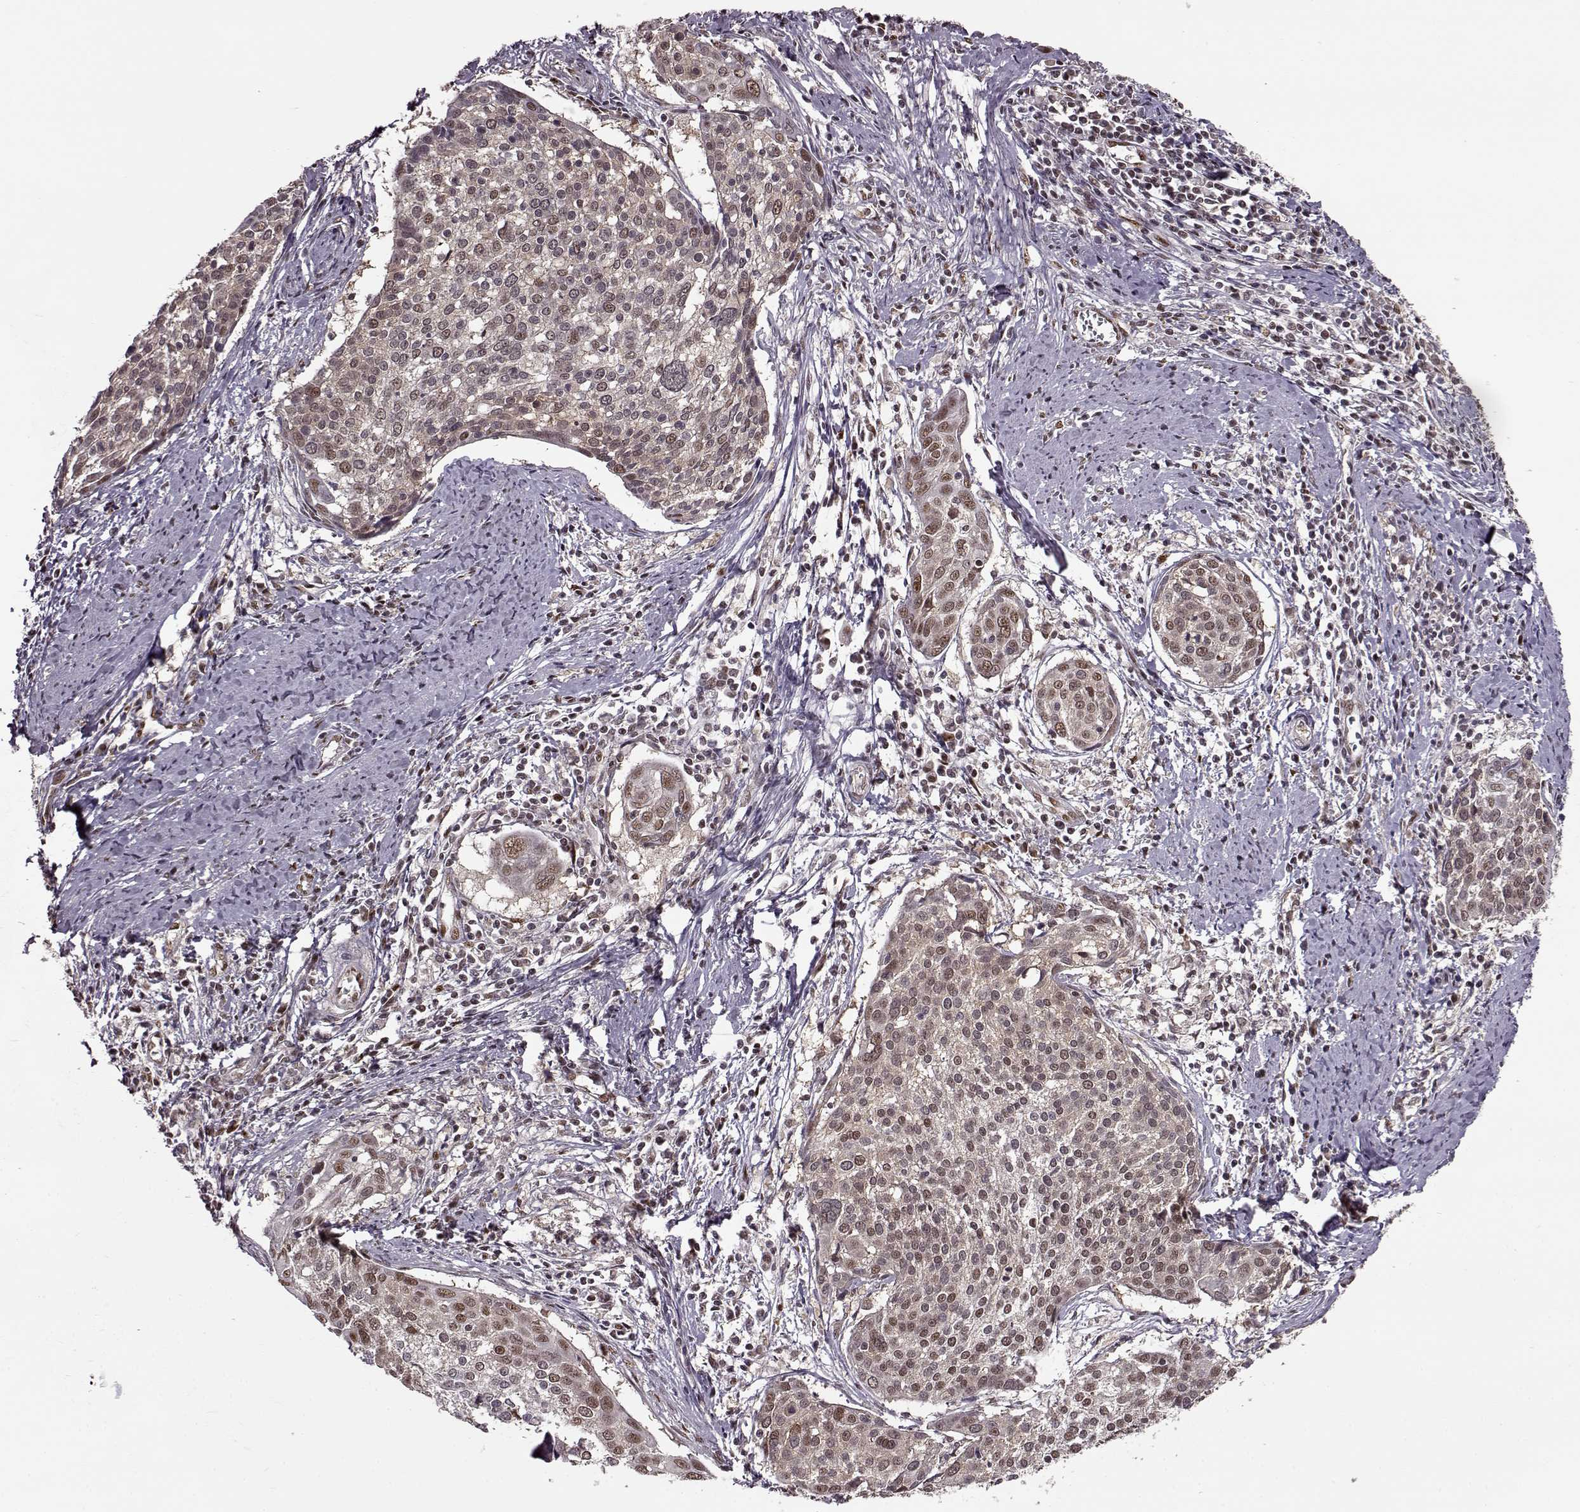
{"staining": {"intensity": "moderate", "quantity": ">75%", "location": "nuclear"}, "tissue": "cervical cancer", "cell_type": "Tumor cells", "image_type": "cancer", "snomed": [{"axis": "morphology", "description": "Squamous cell carcinoma, NOS"}, {"axis": "topography", "description": "Cervix"}], "caption": "Immunohistochemistry photomicrograph of neoplastic tissue: cervical squamous cell carcinoma stained using immunohistochemistry demonstrates medium levels of moderate protein expression localized specifically in the nuclear of tumor cells, appearing as a nuclear brown color.", "gene": "FTO", "patient": {"sex": "female", "age": 39}}